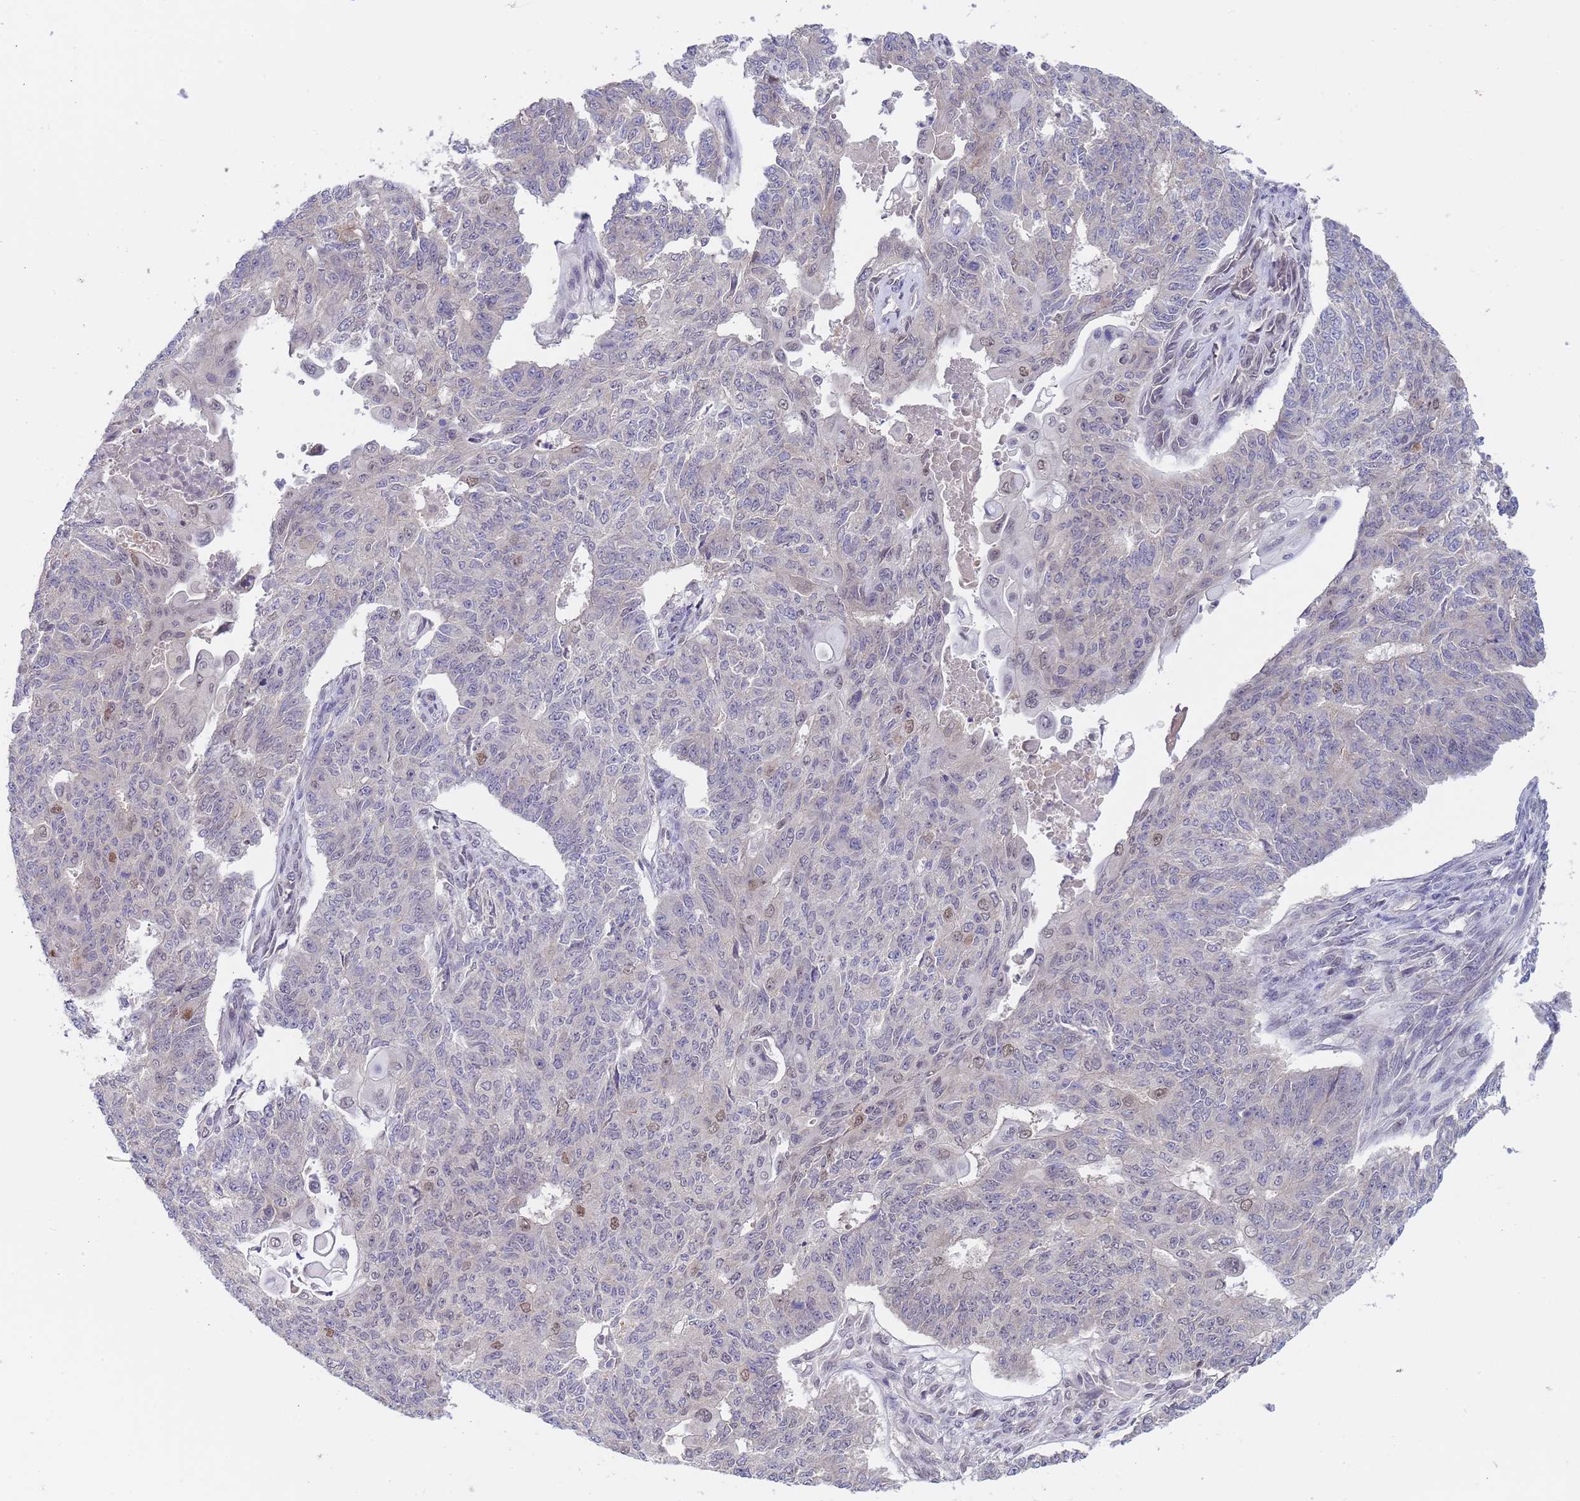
{"staining": {"intensity": "weak", "quantity": "<25%", "location": "nuclear"}, "tissue": "endometrial cancer", "cell_type": "Tumor cells", "image_type": "cancer", "snomed": [{"axis": "morphology", "description": "Adenocarcinoma, NOS"}, {"axis": "topography", "description": "Endometrium"}], "caption": "High power microscopy image of an IHC histopathology image of endometrial cancer (adenocarcinoma), revealing no significant expression in tumor cells. (Brightfield microscopy of DAB (3,3'-diaminobenzidine) IHC at high magnification).", "gene": "TRMT10A", "patient": {"sex": "female", "age": 32}}